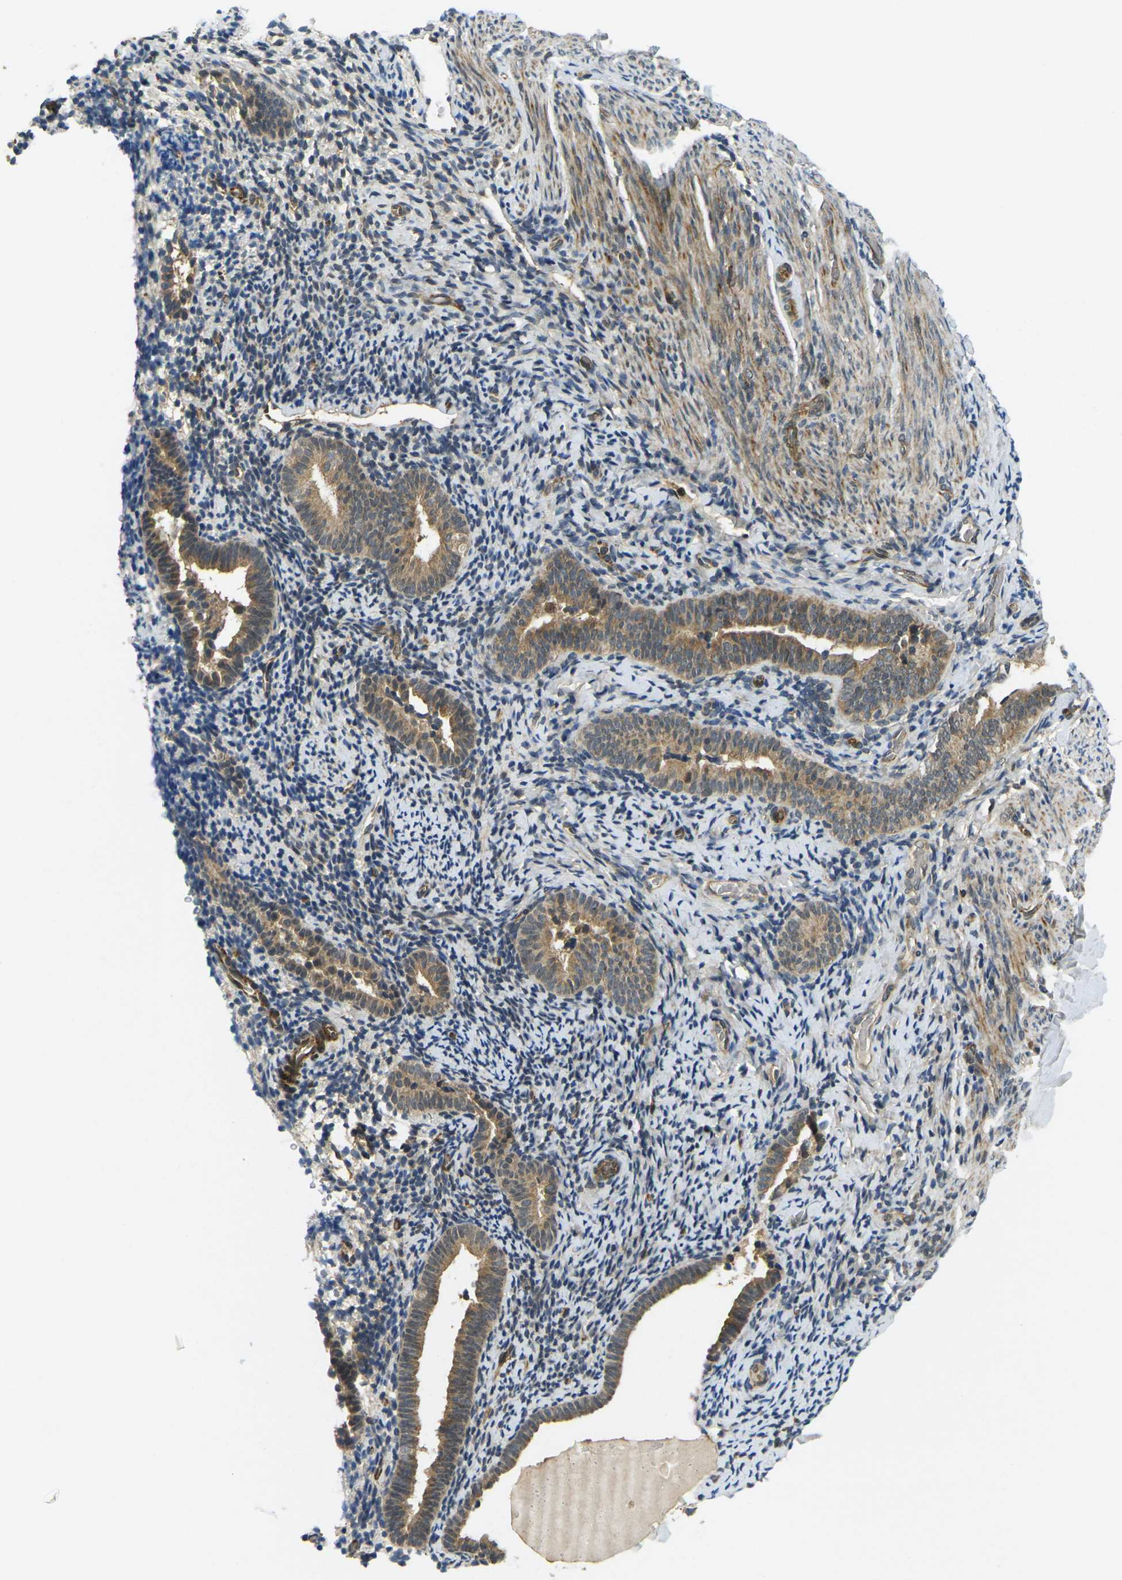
{"staining": {"intensity": "weak", "quantity": "<25%", "location": "cytoplasmic/membranous"}, "tissue": "endometrium", "cell_type": "Cells in endometrial stroma", "image_type": "normal", "snomed": [{"axis": "morphology", "description": "Normal tissue, NOS"}, {"axis": "topography", "description": "Endometrium"}], "caption": "Micrograph shows no protein positivity in cells in endometrial stroma of benign endometrium. (DAB immunohistochemistry, high magnification).", "gene": "FUT11", "patient": {"sex": "female", "age": 51}}